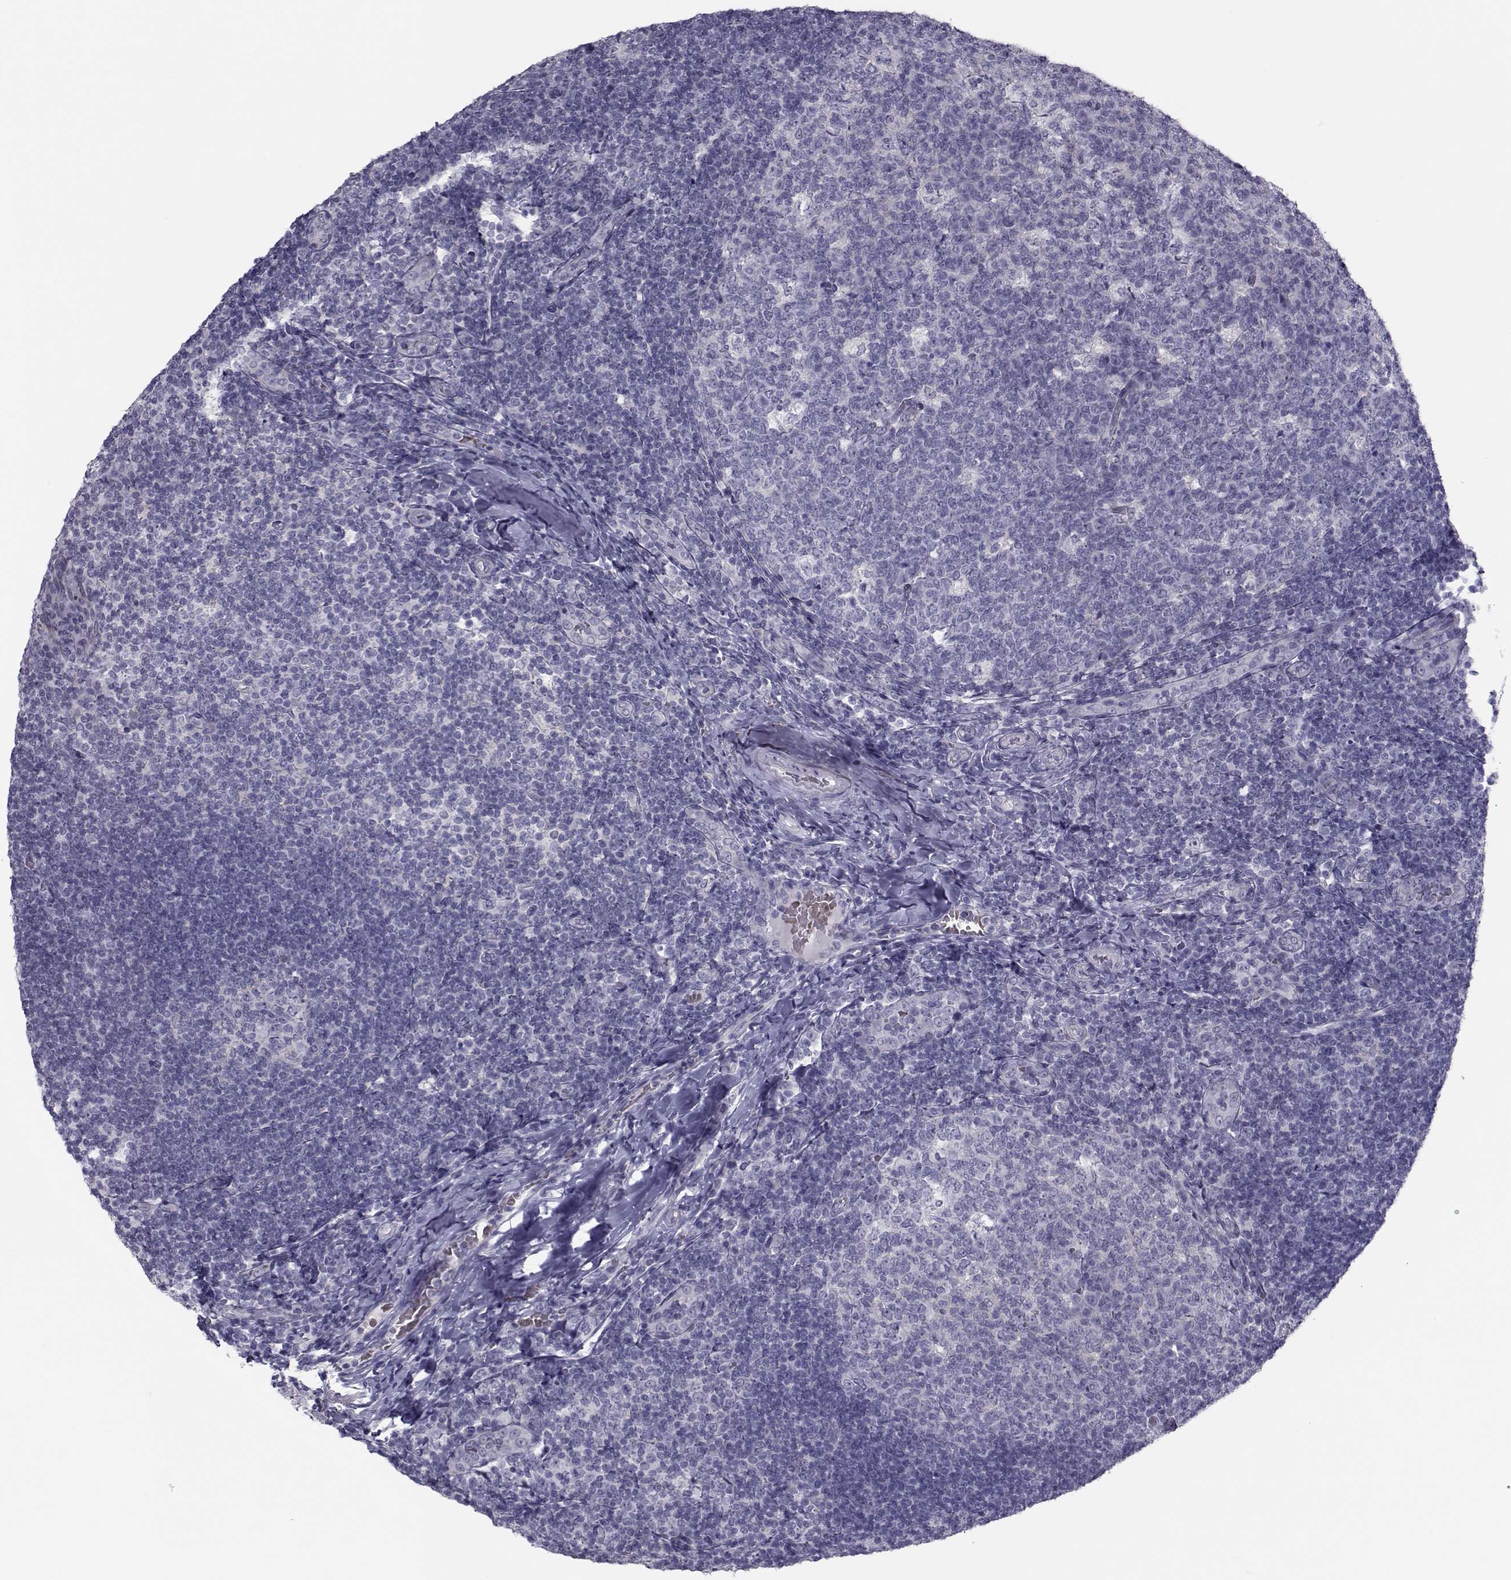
{"staining": {"intensity": "negative", "quantity": "none", "location": "none"}, "tissue": "tonsil", "cell_type": "Germinal center cells", "image_type": "normal", "snomed": [{"axis": "morphology", "description": "Normal tissue, NOS"}, {"axis": "topography", "description": "Tonsil"}], "caption": "This is a histopathology image of immunohistochemistry staining of benign tonsil, which shows no expression in germinal center cells.", "gene": "GARIN3", "patient": {"sex": "male", "age": 17}}